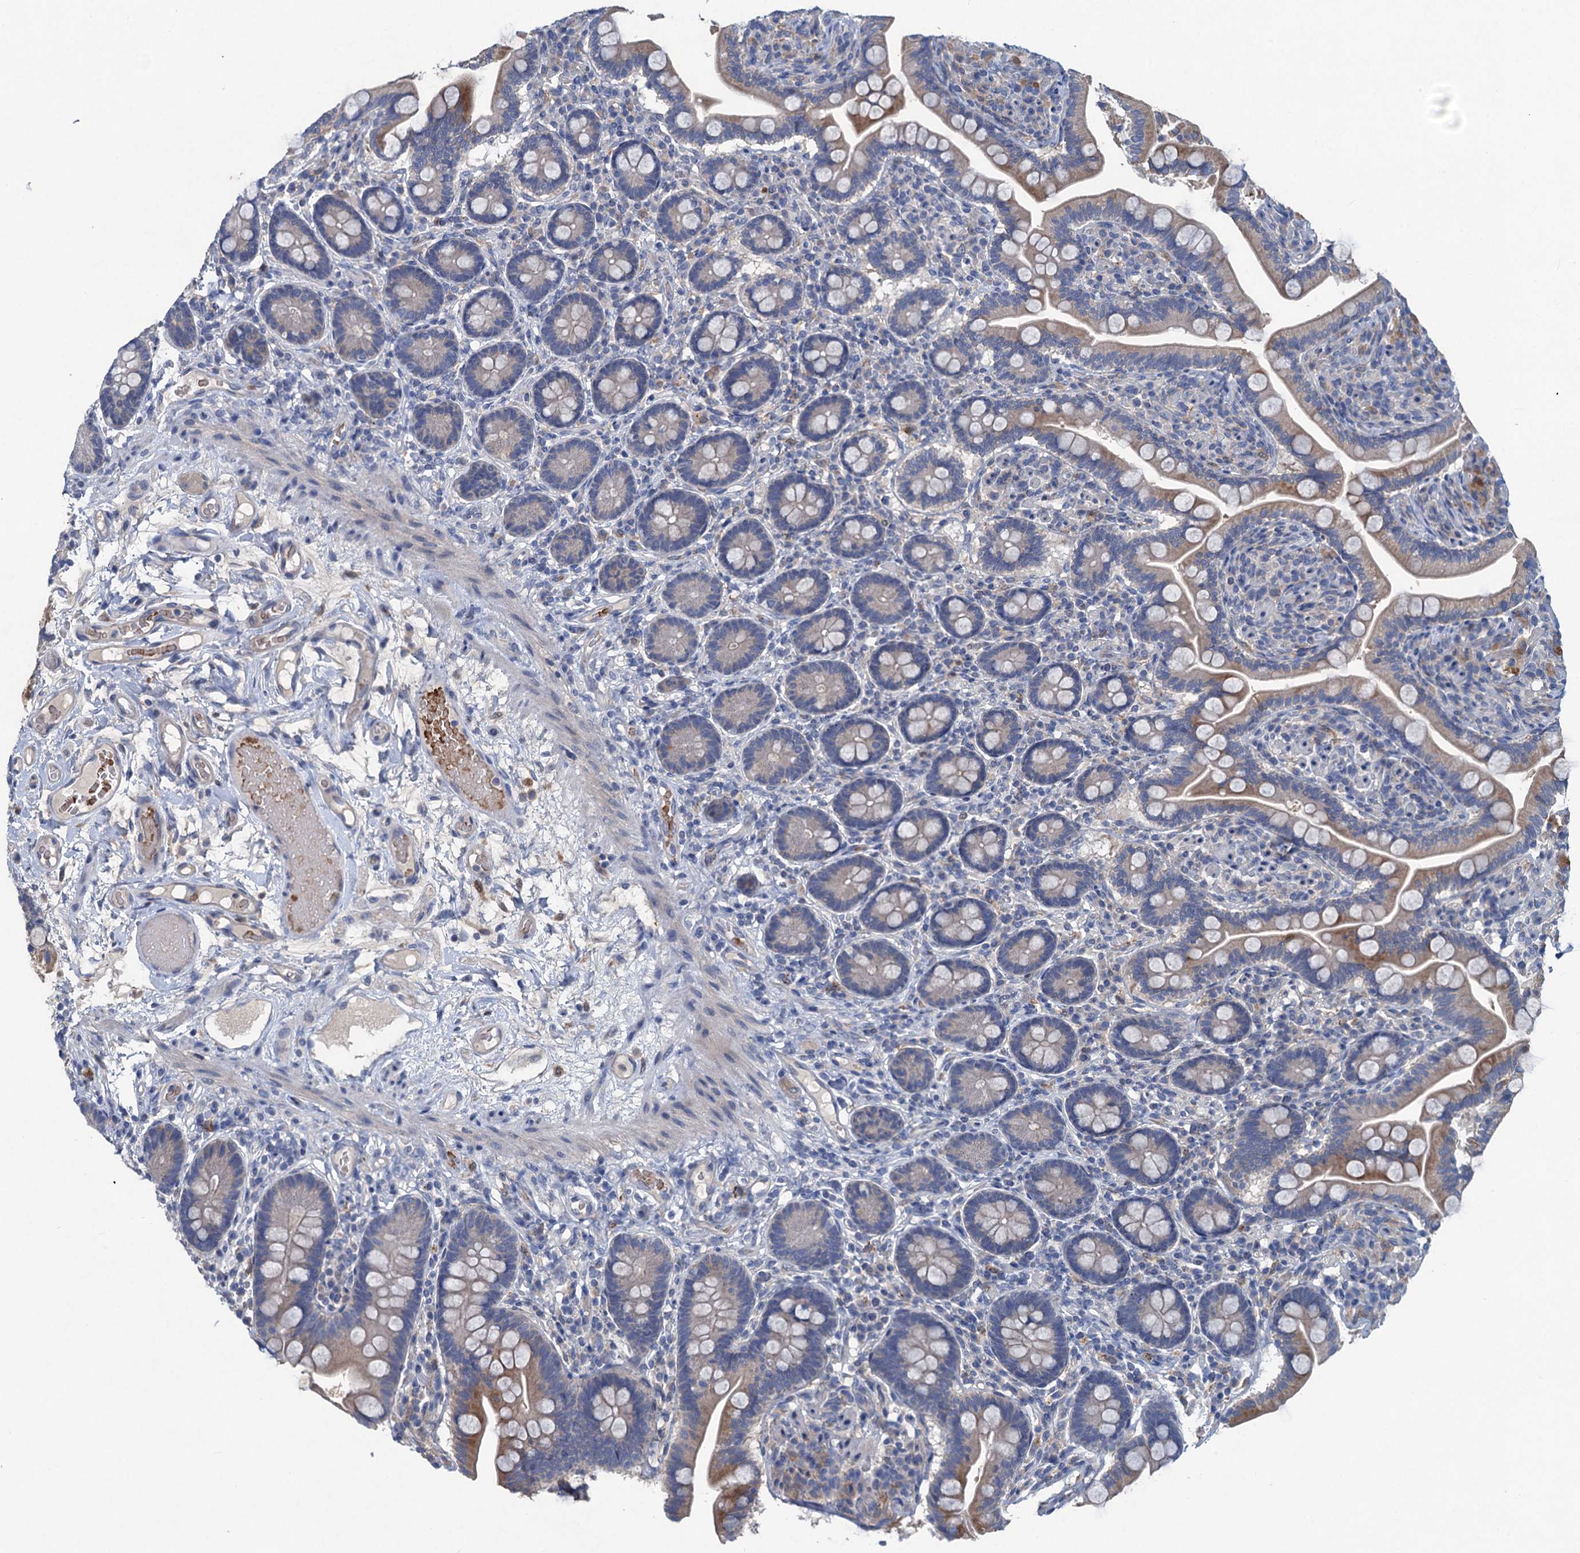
{"staining": {"intensity": "moderate", "quantity": "25%-75%", "location": "cytoplasmic/membranous"}, "tissue": "small intestine", "cell_type": "Glandular cells", "image_type": "normal", "snomed": [{"axis": "morphology", "description": "Normal tissue, NOS"}, {"axis": "topography", "description": "Small intestine"}], "caption": "Immunohistochemical staining of normal human small intestine demonstrates moderate cytoplasmic/membranous protein positivity in approximately 25%-75% of glandular cells.", "gene": "RTKN2", "patient": {"sex": "female", "age": 64}}